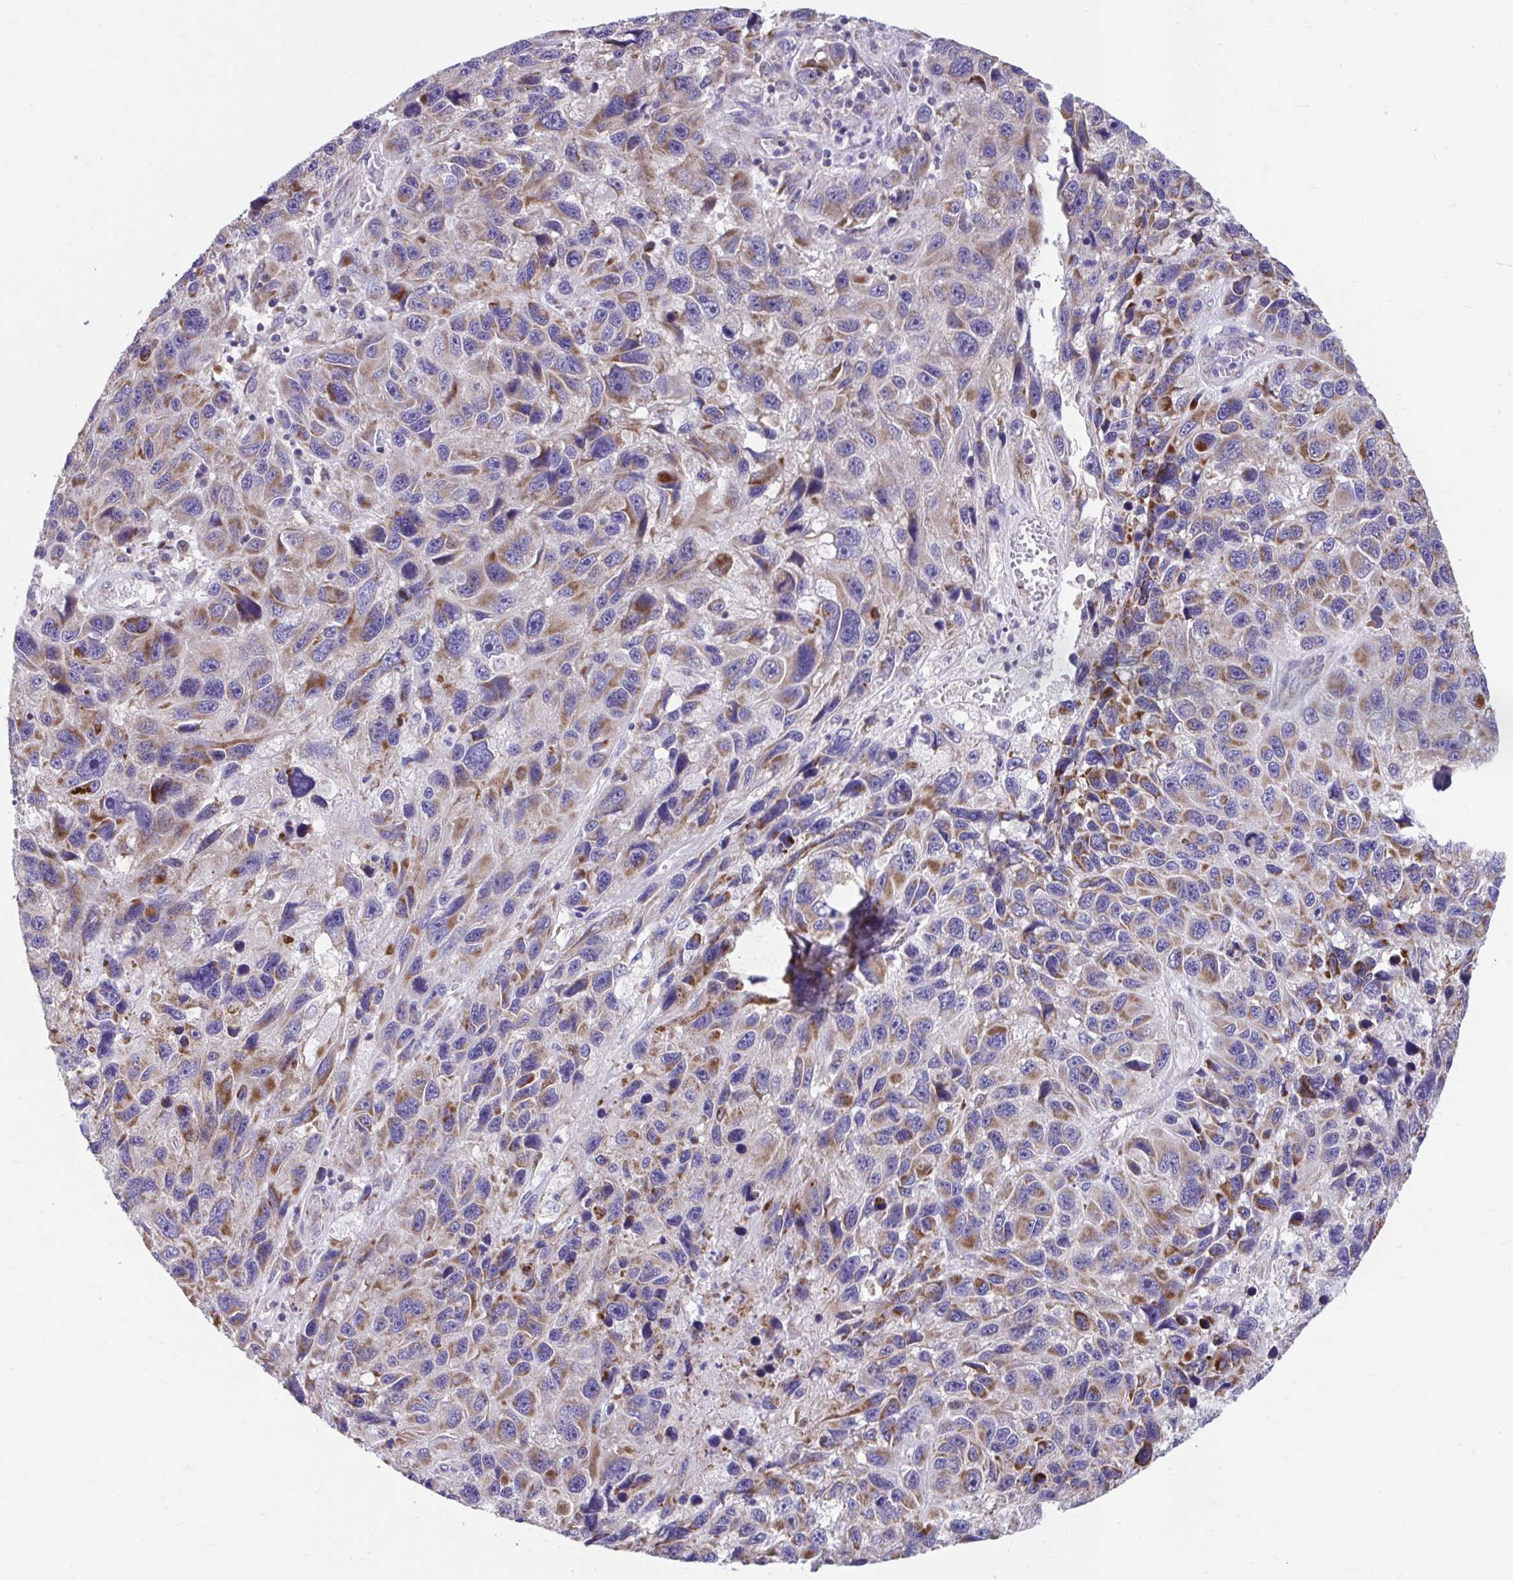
{"staining": {"intensity": "moderate", "quantity": ">75%", "location": "cytoplasmic/membranous"}, "tissue": "melanoma", "cell_type": "Tumor cells", "image_type": "cancer", "snomed": [{"axis": "morphology", "description": "Malignant melanoma, NOS"}, {"axis": "topography", "description": "Skin"}], "caption": "This image displays immunohistochemistry staining of human melanoma, with medium moderate cytoplasmic/membranous expression in about >75% of tumor cells.", "gene": "LINGO4", "patient": {"sex": "male", "age": 53}}